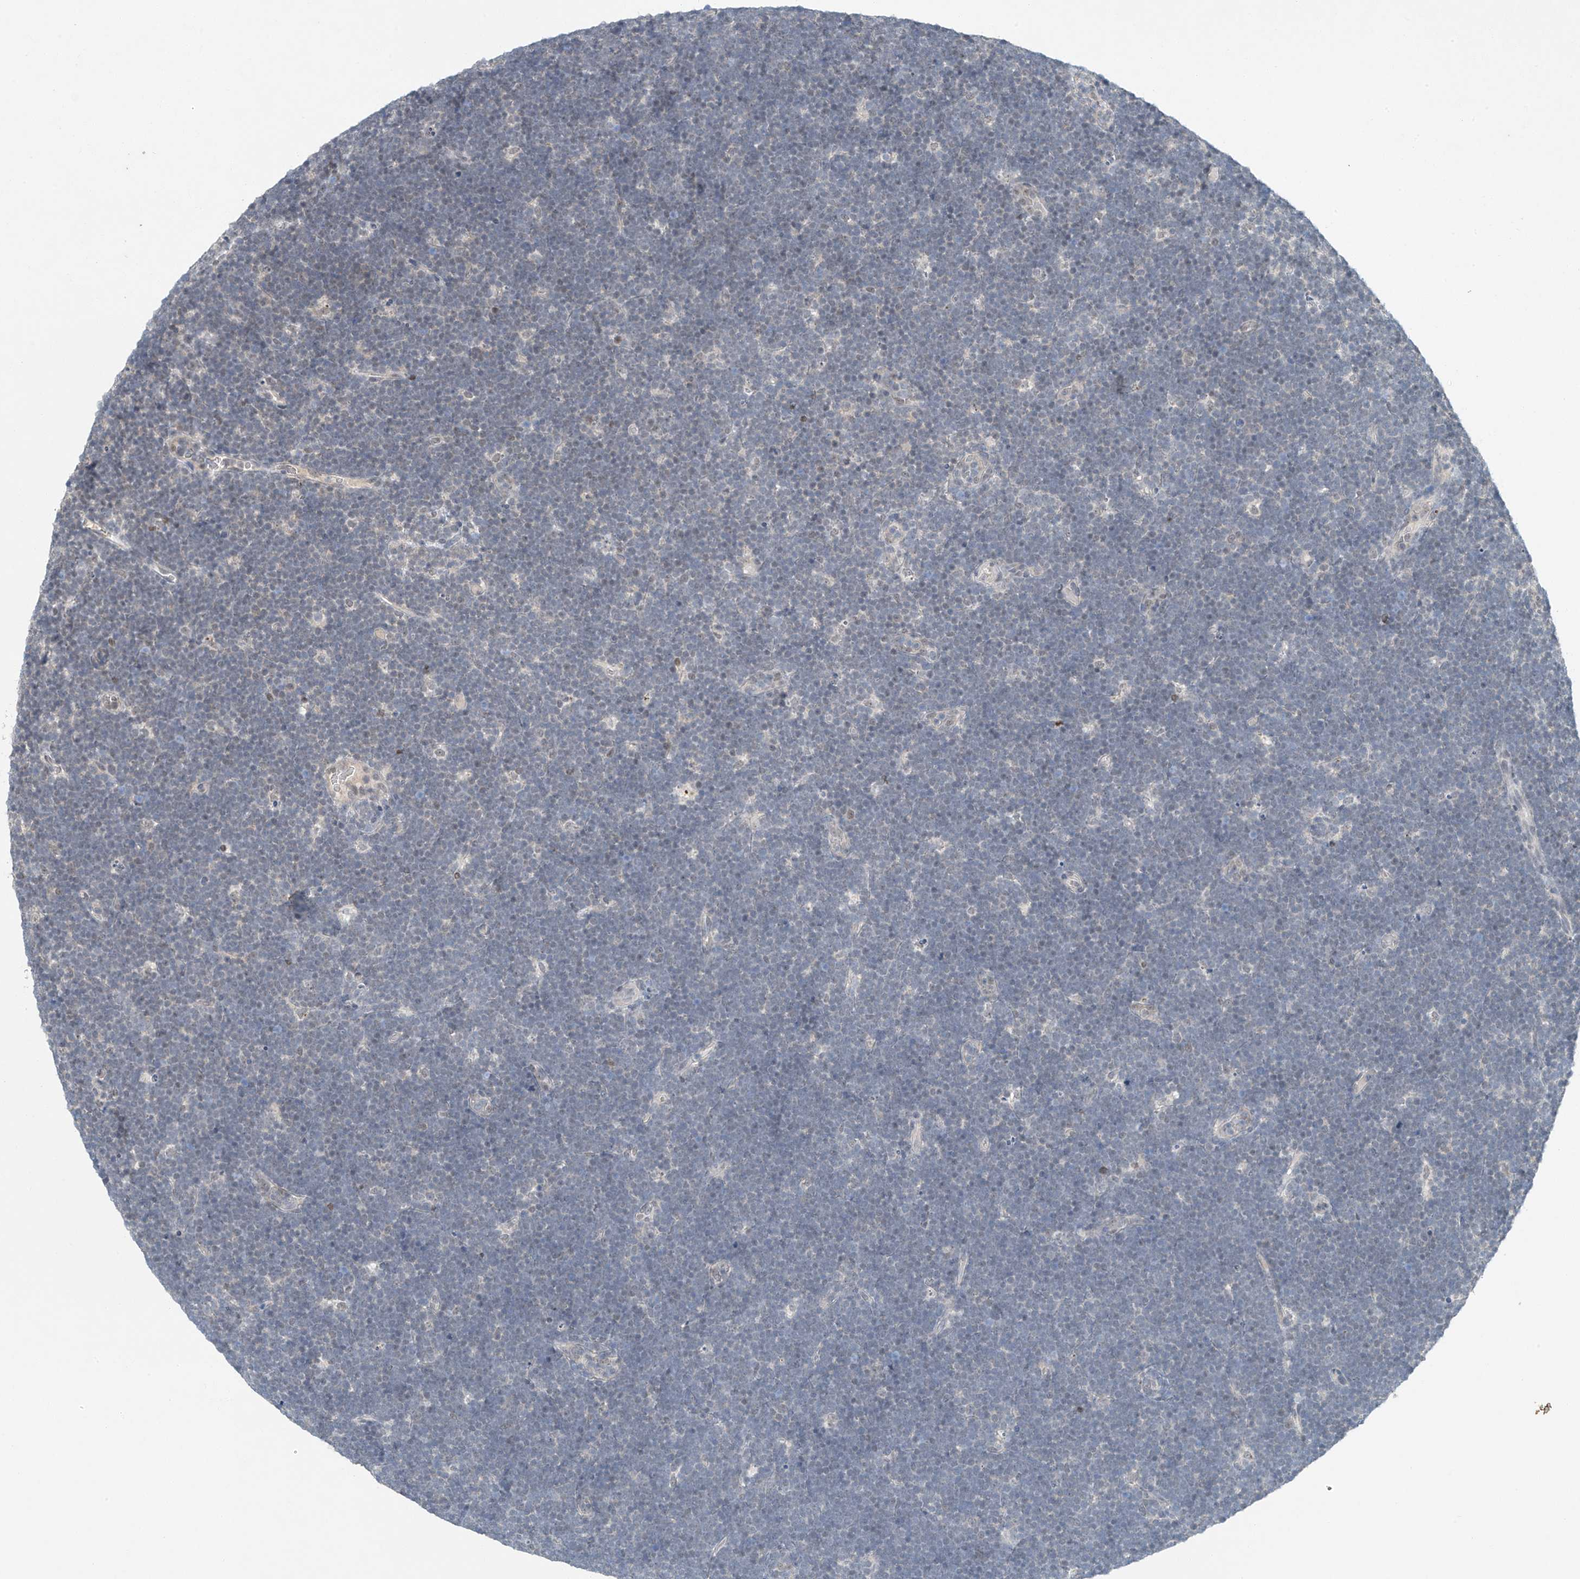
{"staining": {"intensity": "negative", "quantity": "none", "location": "none"}, "tissue": "lymphoma", "cell_type": "Tumor cells", "image_type": "cancer", "snomed": [{"axis": "morphology", "description": "Malignant lymphoma, non-Hodgkin's type, High grade"}, {"axis": "topography", "description": "Lymph node"}], "caption": "The immunohistochemistry micrograph has no significant expression in tumor cells of malignant lymphoma, non-Hodgkin's type (high-grade) tissue.", "gene": "TAF8", "patient": {"sex": "male", "age": 13}}